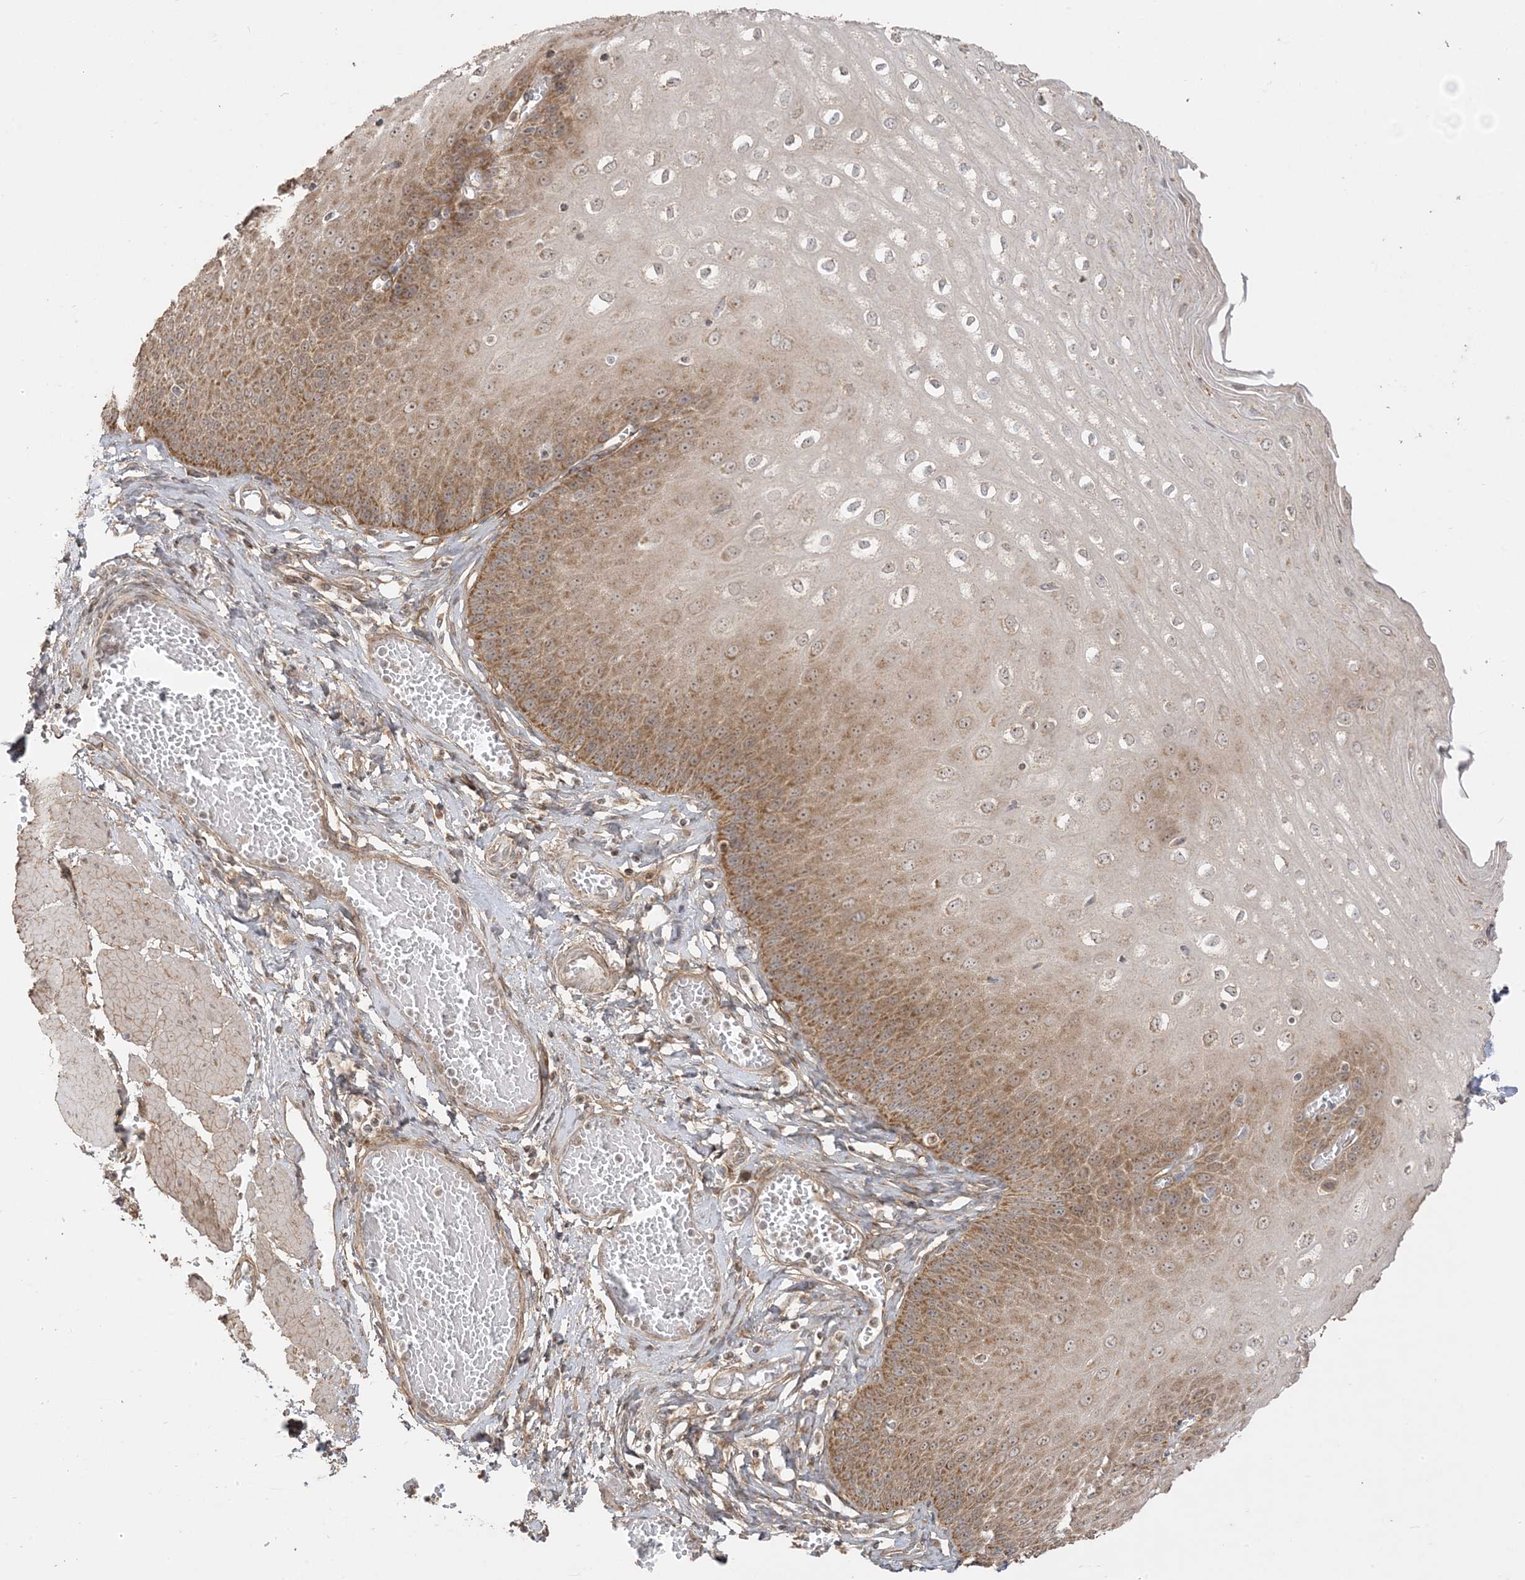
{"staining": {"intensity": "strong", "quantity": ">75%", "location": "cytoplasmic/membranous"}, "tissue": "esophagus", "cell_type": "Squamous epithelial cells", "image_type": "normal", "snomed": [{"axis": "morphology", "description": "Normal tissue, NOS"}, {"axis": "topography", "description": "Esophagus"}], "caption": "Immunohistochemistry (IHC) image of unremarkable human esophagus stained for a protein (brown), which displays high levels of strong cytoplasmic/membranous staining in about >75% of squamous epithelial cells.", "gene": "SIRT3", "patient": {"sex": "male", "age": 60}}